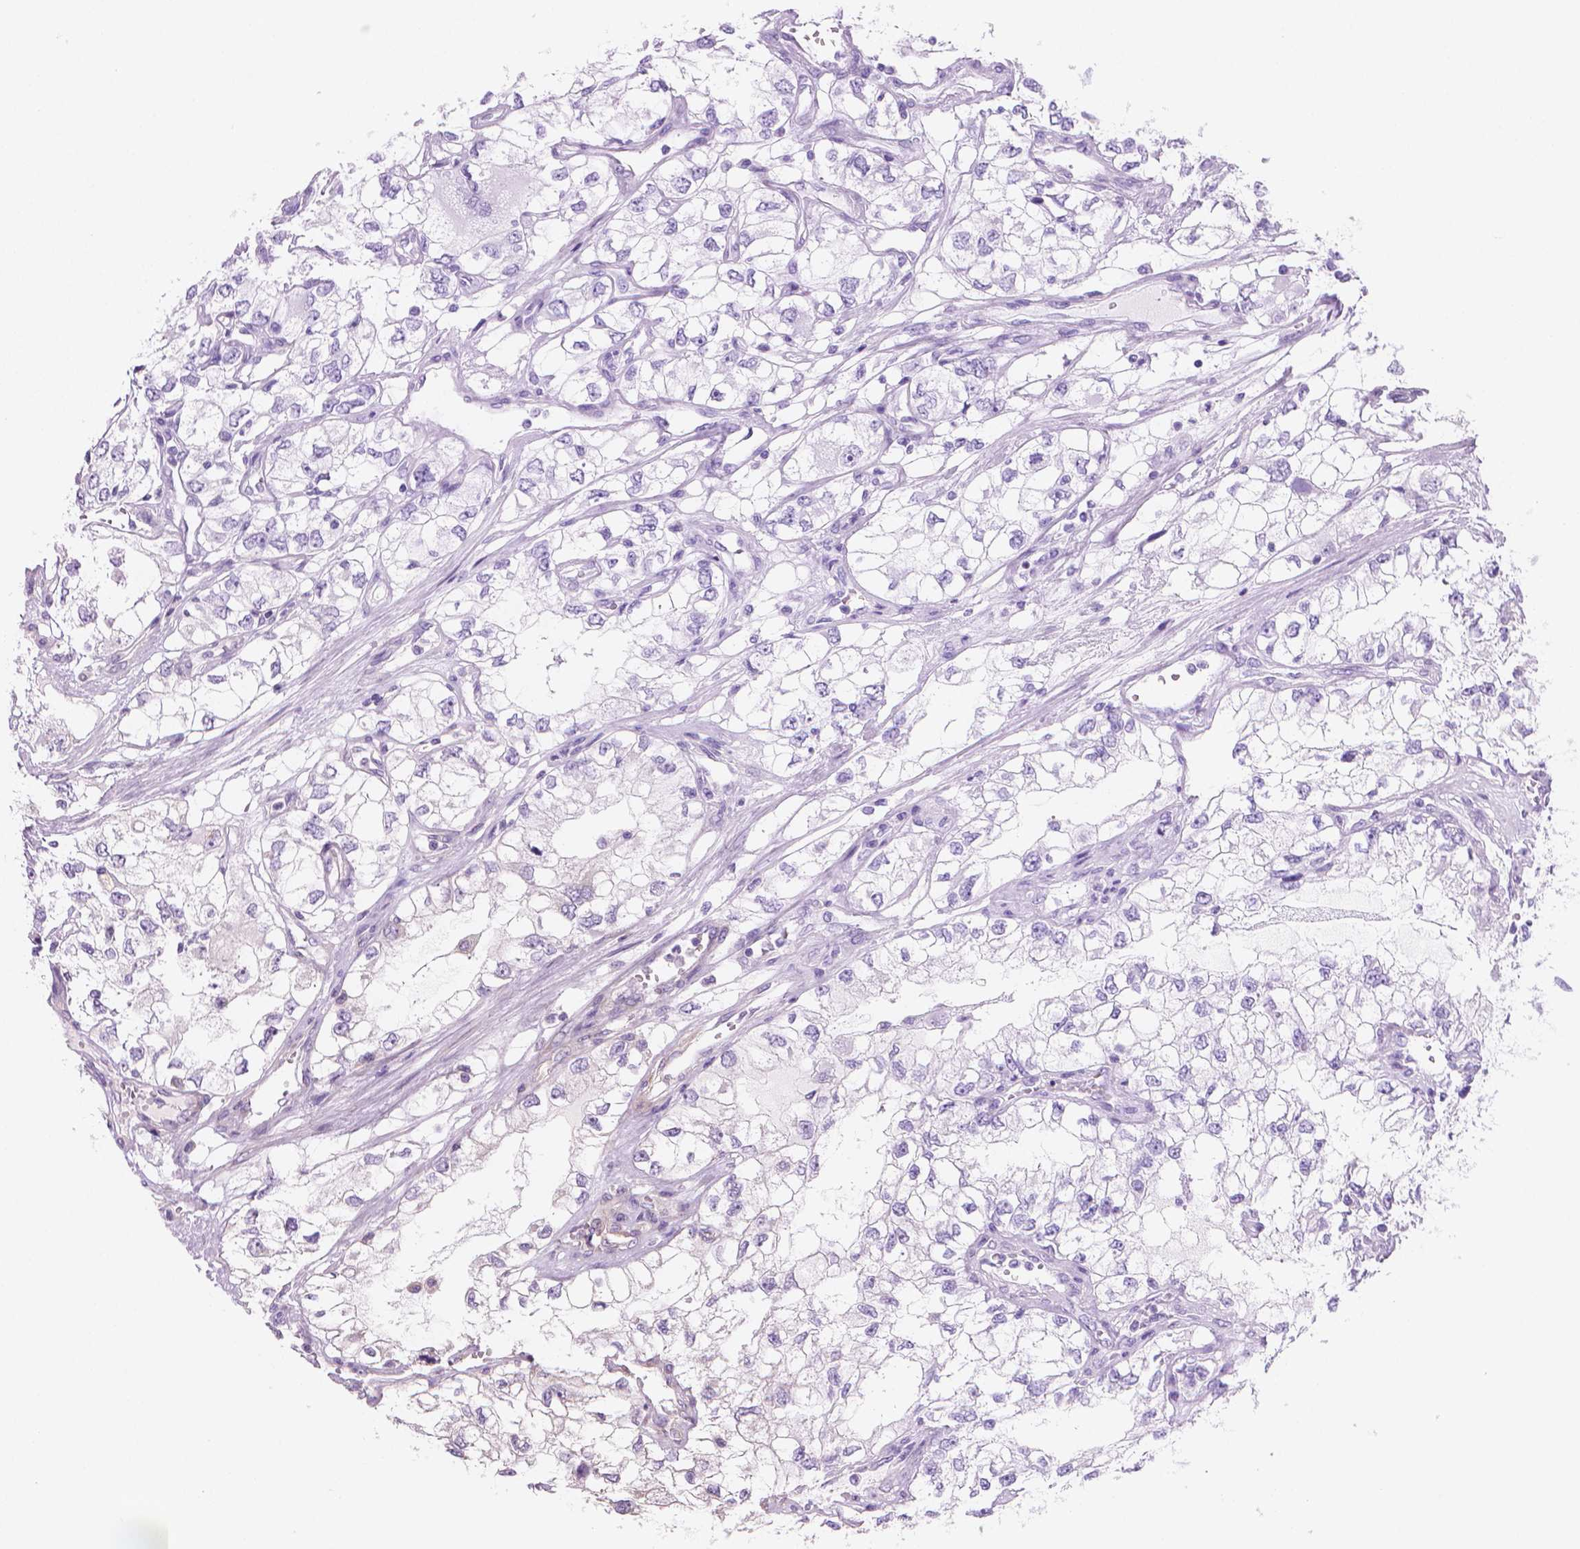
{"staining": {"intensity": "negative", "quantity": "none", "location": "none"}, "tissue": "renal cancer", "cell_type": "Tumor cells", "image_type": "cancer", "snomed": [{"axis": "morphology", "description": "Adenocarcinoma, NOS"}, {"axis": "topography", "description": "Kidney"}], "caption": "An IHC photomicrograph of renal adenocarcinoma is shown. There is no staining in tumor cells of renal adenocarcinoma. Nuclei are stained in blue.", "gene": "ENSG00000187186", "patient": {"sex": "female", "age": 59}}